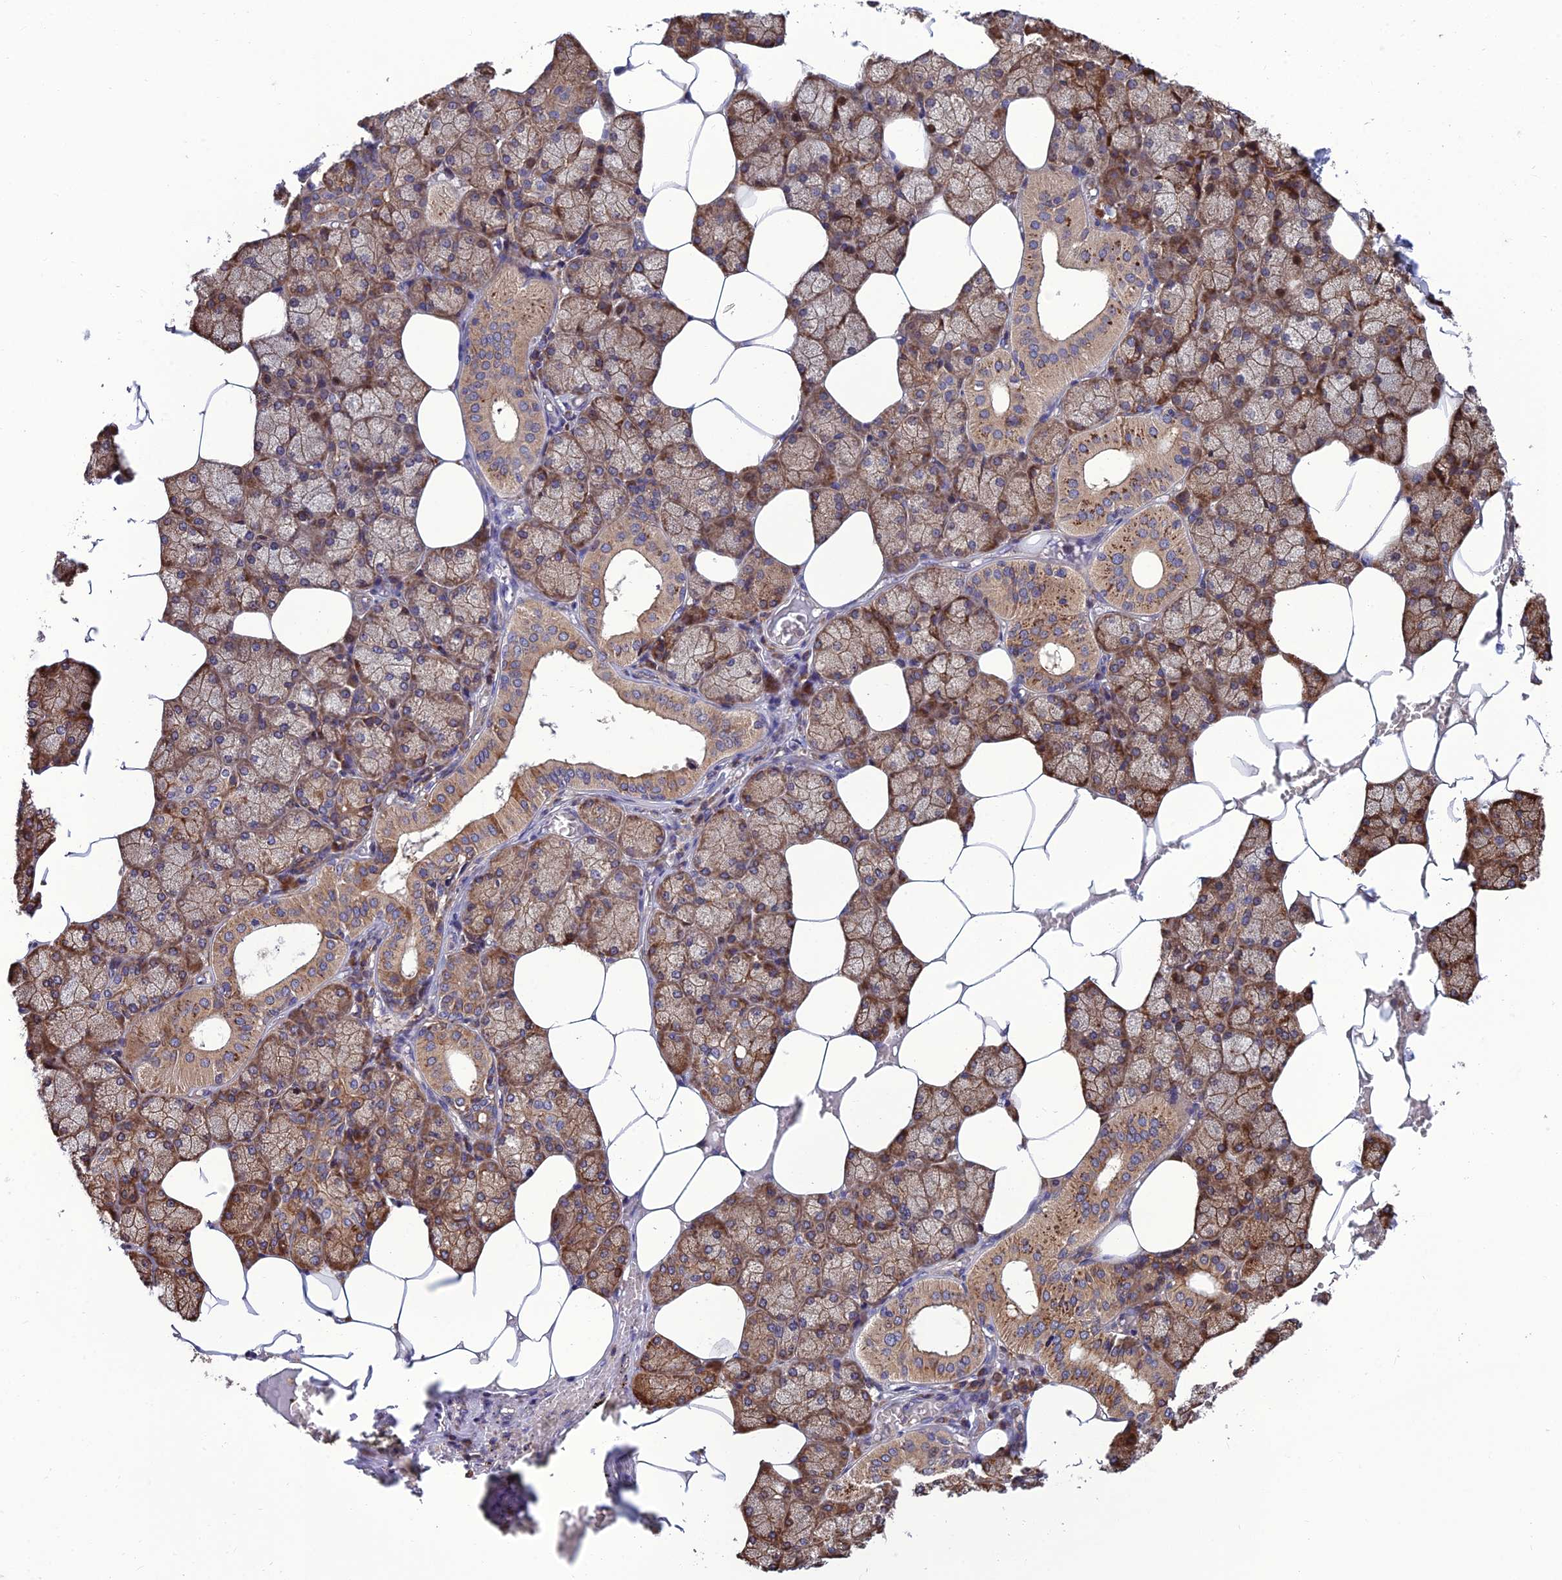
{"staining": {"intensity": "strong", "quantity": "25%-75%", "location": "cytoplasmic/membranous,nuclear"}, "tissue": "salivary gland", "cell_type": "Glandular cells", "image_type": "normal", "snomed": [{"axis": "morphology", "description": "Normal tissue, NOS"}, {"axis": "topography", "description": "Salivary gland"}], "caption": "A histopathology image showing strong cytoplasmic/membranous,nuclear positivity in about 25%-75% of glandular cells in unremarkable salivary gland, as visualized by brown immunohistochemical staining.", "gene": "UMAD1", "patient": {"sex": "male", "age": 62}}